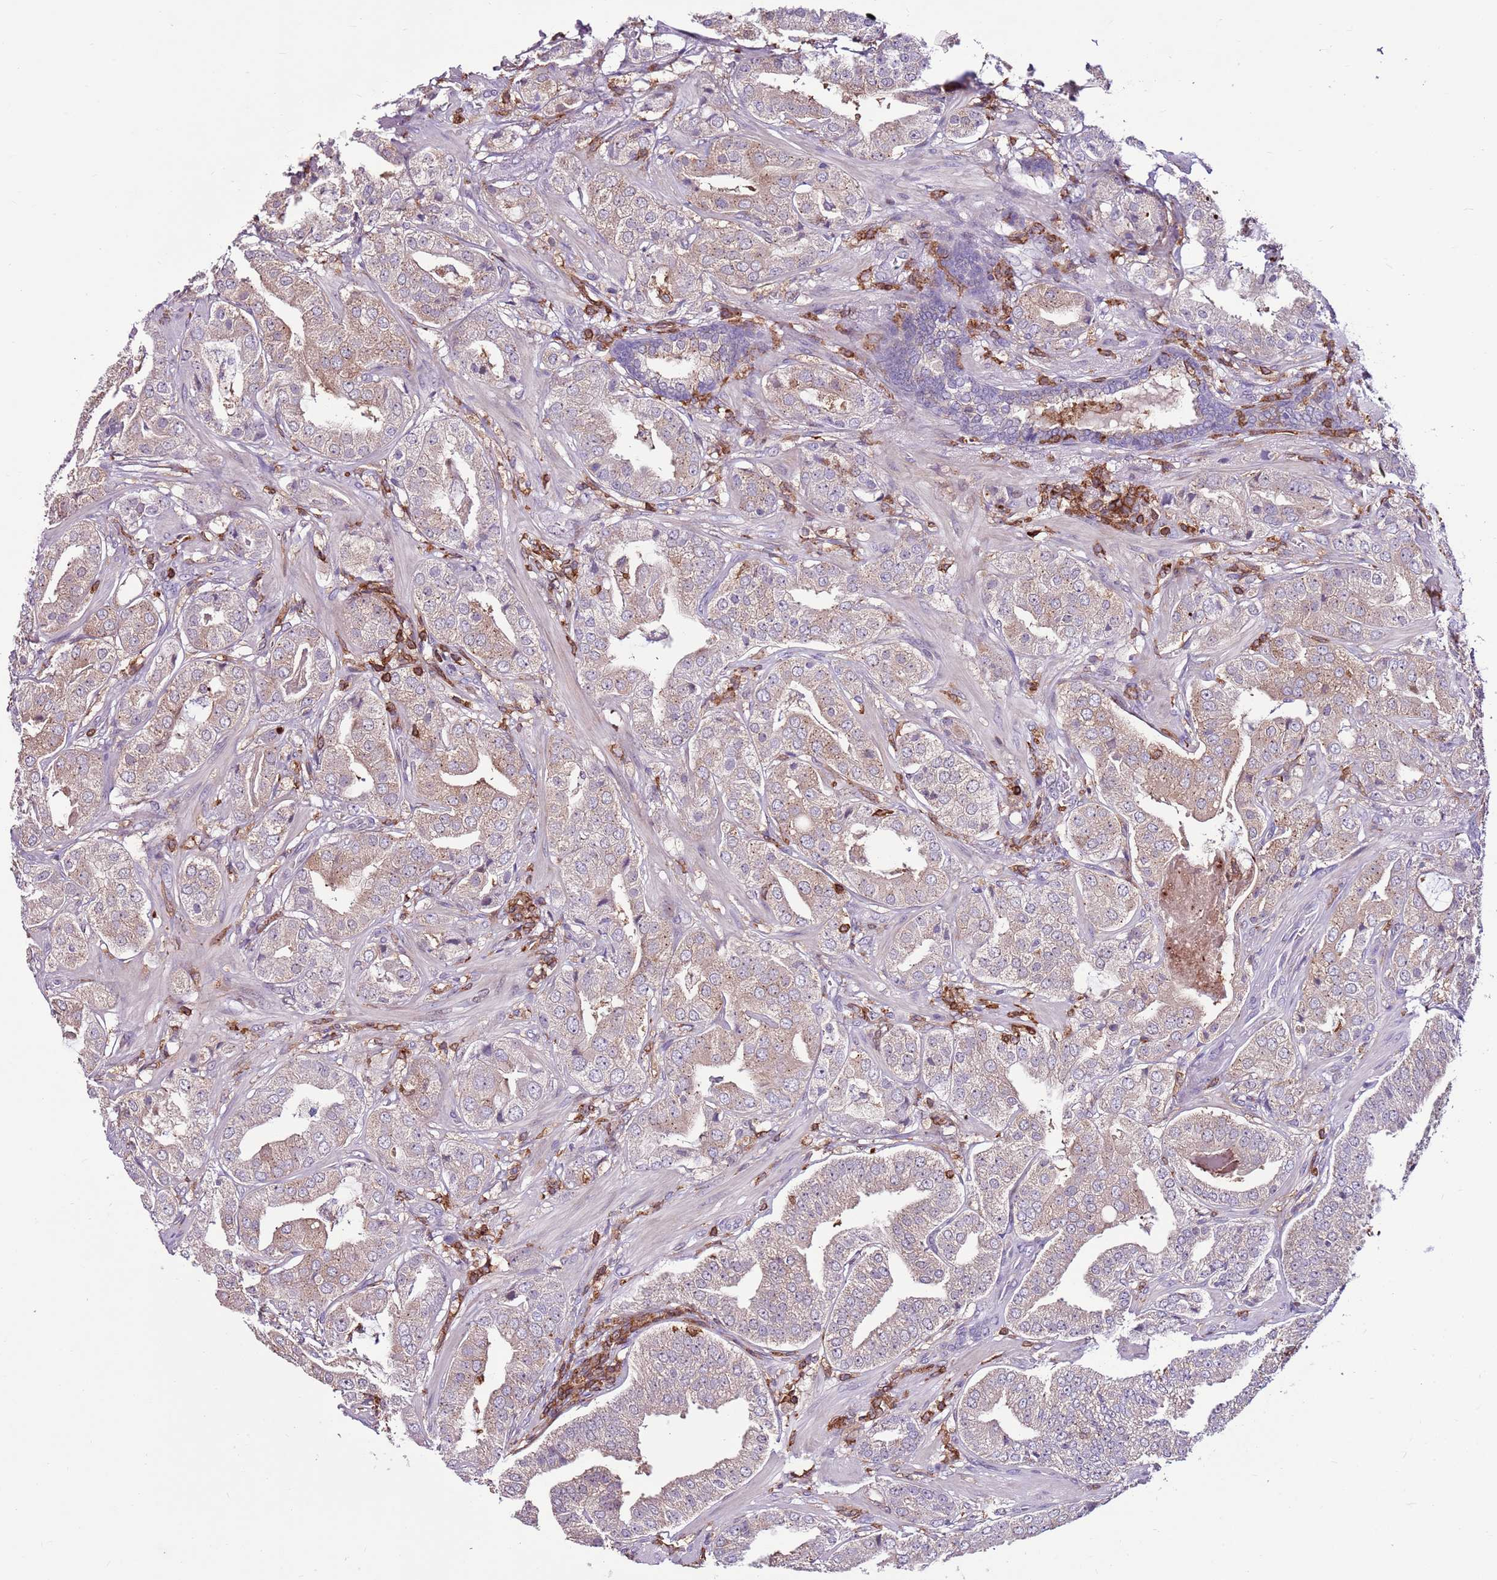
{"staining": {"intensity": "moderate", "quantity": ">75%", "location": "cytoplasmic/membranous"}, "tissue": "prostate cancer", "cell_type": "Tumor cells", "image_type": "cancer", "snomed": [{"axis": "morphology", "description": "Adenocarcinoma, High grade"}, {"axis": "topography", "description": "Prostate"}], "caption": "Protein analysis of prostate cancer tissue reveals moderate cytoplasmic/membranous staining in about >75% of tumor cells.", "gene": "ZSWIM1", "patient": {"sex": "male", "age": 63}}